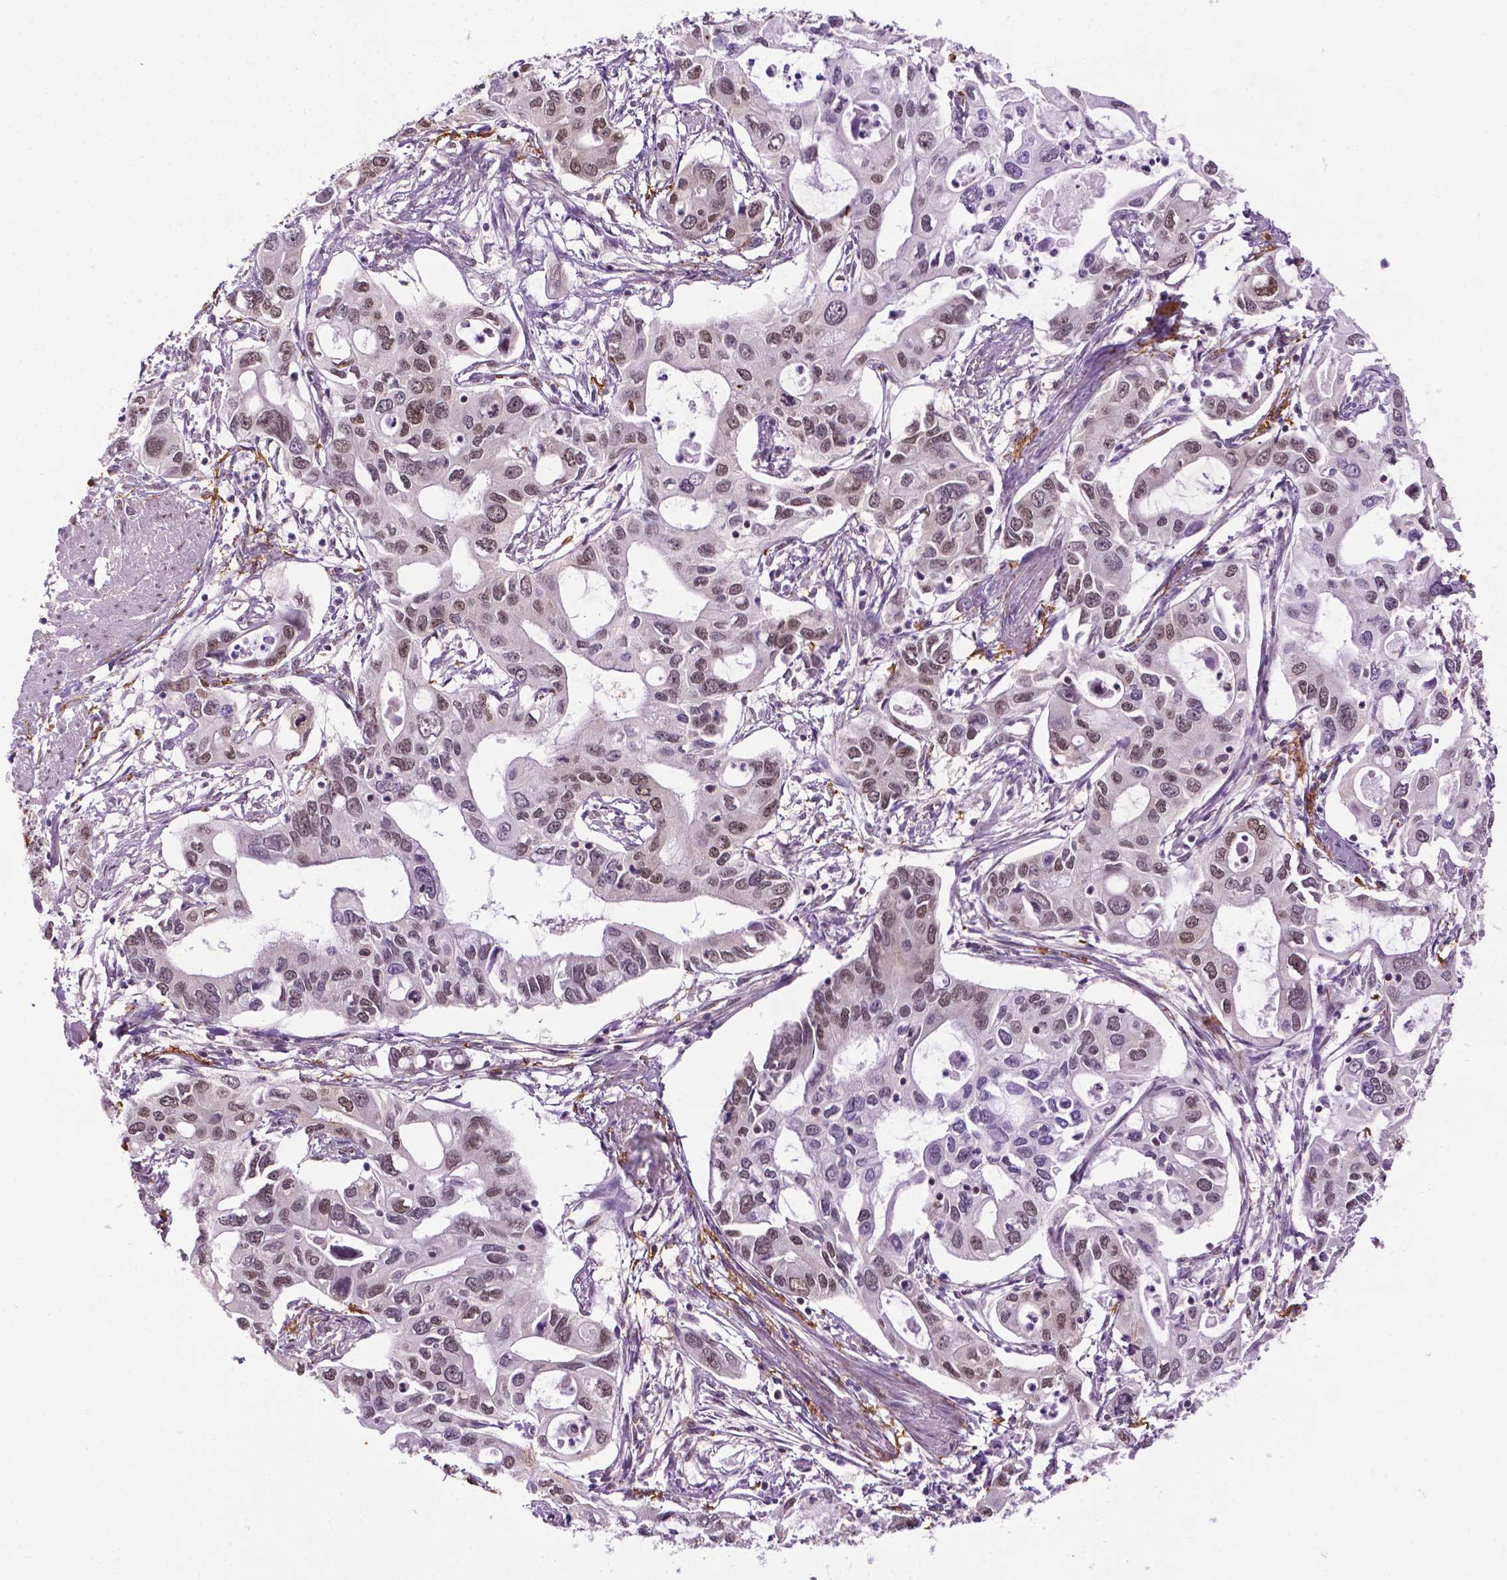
{"staining": {"intensity": "weak", "quantity": ">75%", "location": "nuclear"}, "tissue": "pancreatic cancer", "cell_type": "Tumor cells", "image_type": "cancer", "snomed": [{"axis": "morphology", "description": "Adenocarcinoma, NOS"}, {"axis": "topography", "description": "Pancreas"}], "caption": "Approximately >75% of tumor cells in pancreatic adenocarcinoma exhibit weak nuclear protein expression as visualized by brown immunohistochemical staining.", "gene": "UBQLN4", "patient": {"sex": "male", "age": 60}}